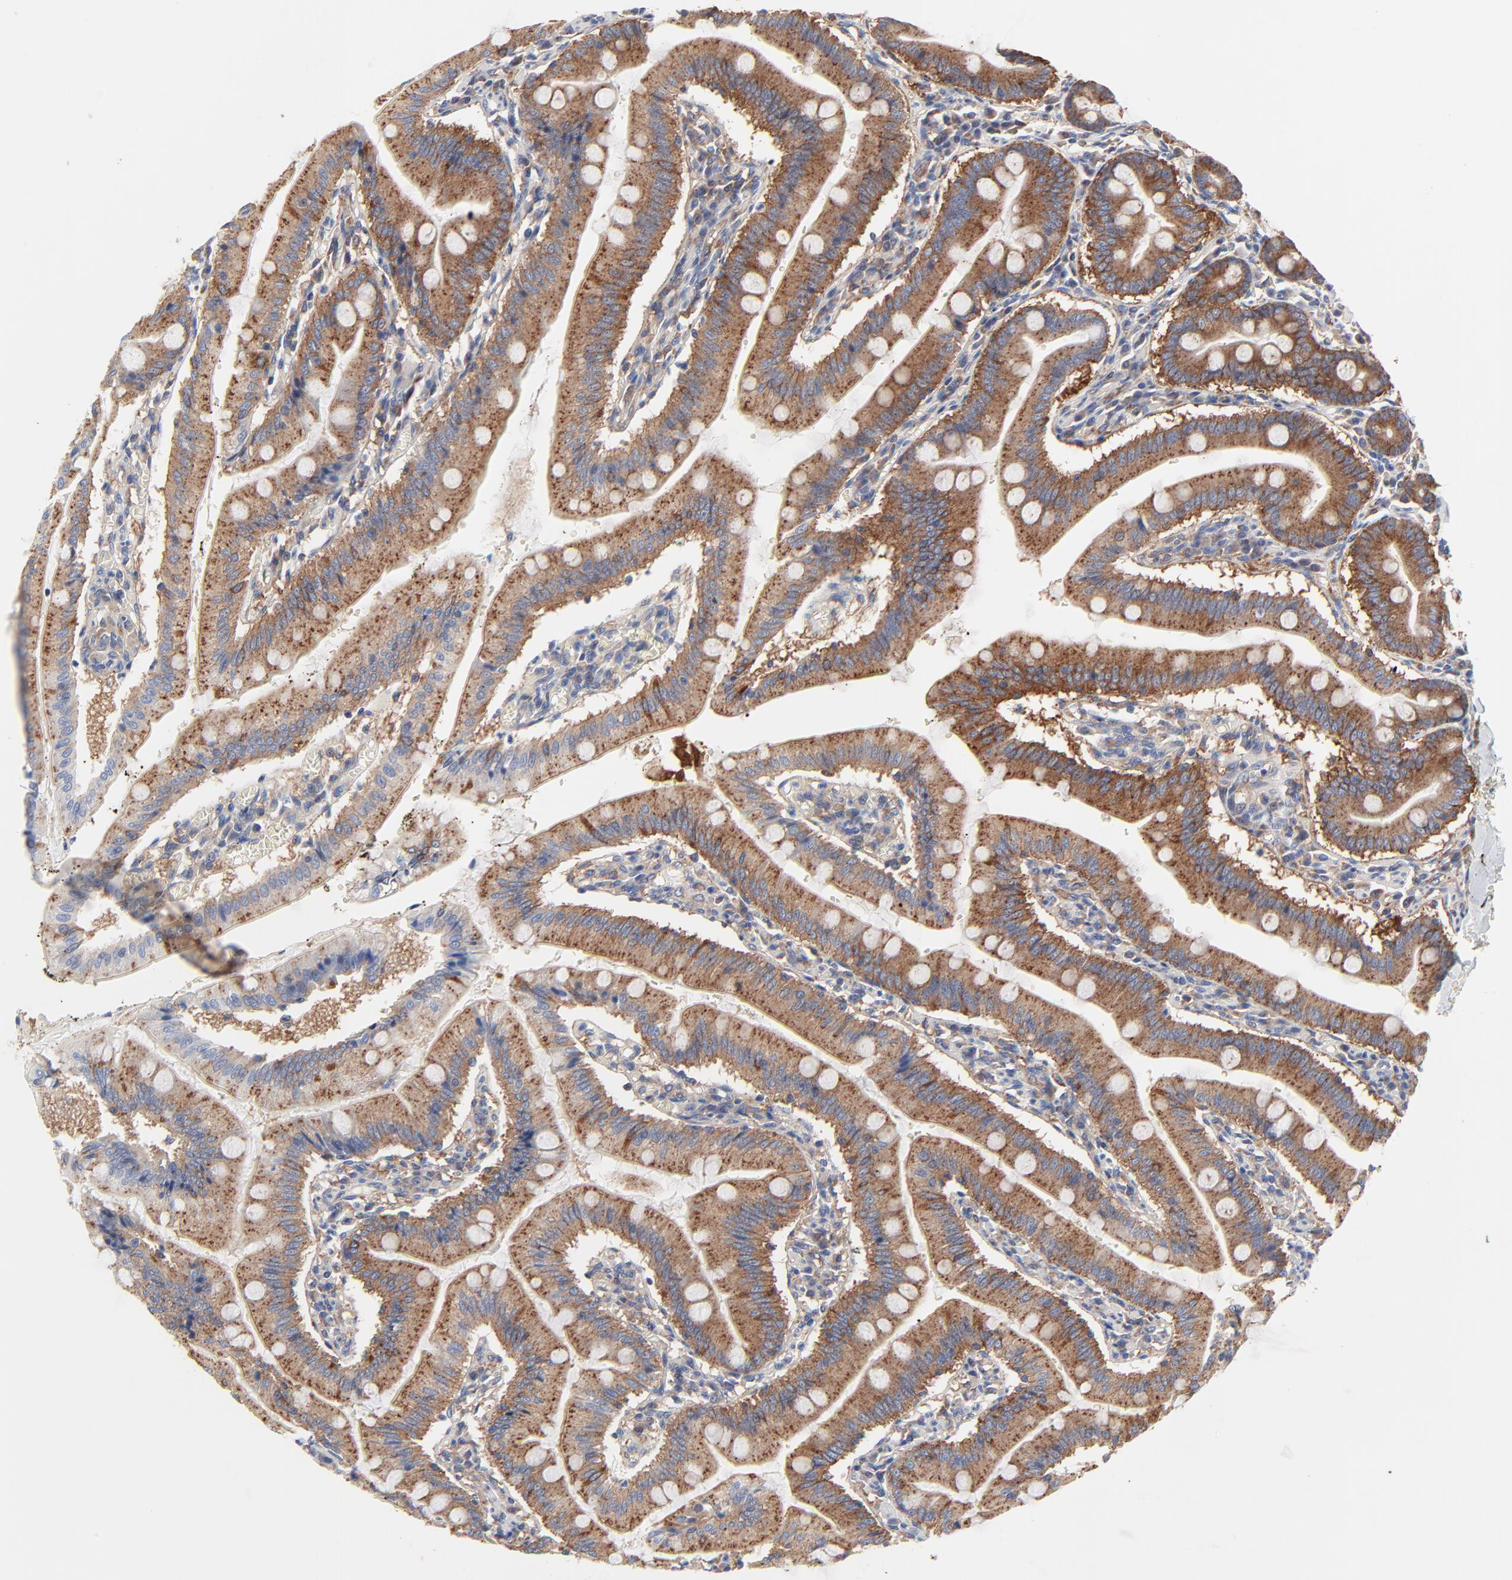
{"staining": {"intensity": "moderate", "quantity": ">75%", "location": "cytoplasmic/membranous"}, "tissue": "small intestine", "cell_type": "Glandular cells", "image_type": "normal", "snomed": [{"axis": "morphology", "description": "Normal tissue, NOS"}, {"axis": "topography", "description": "Small intestine"}], "caption": "Small intestine stained with DAB immunohistochemistry (IHC) displays medium levels of moderate cytoplasmic/membranous positivity in about >75% of glandular cells.", "gene": "CD2AP", "patient": {"sex": "male", "age": 71}}